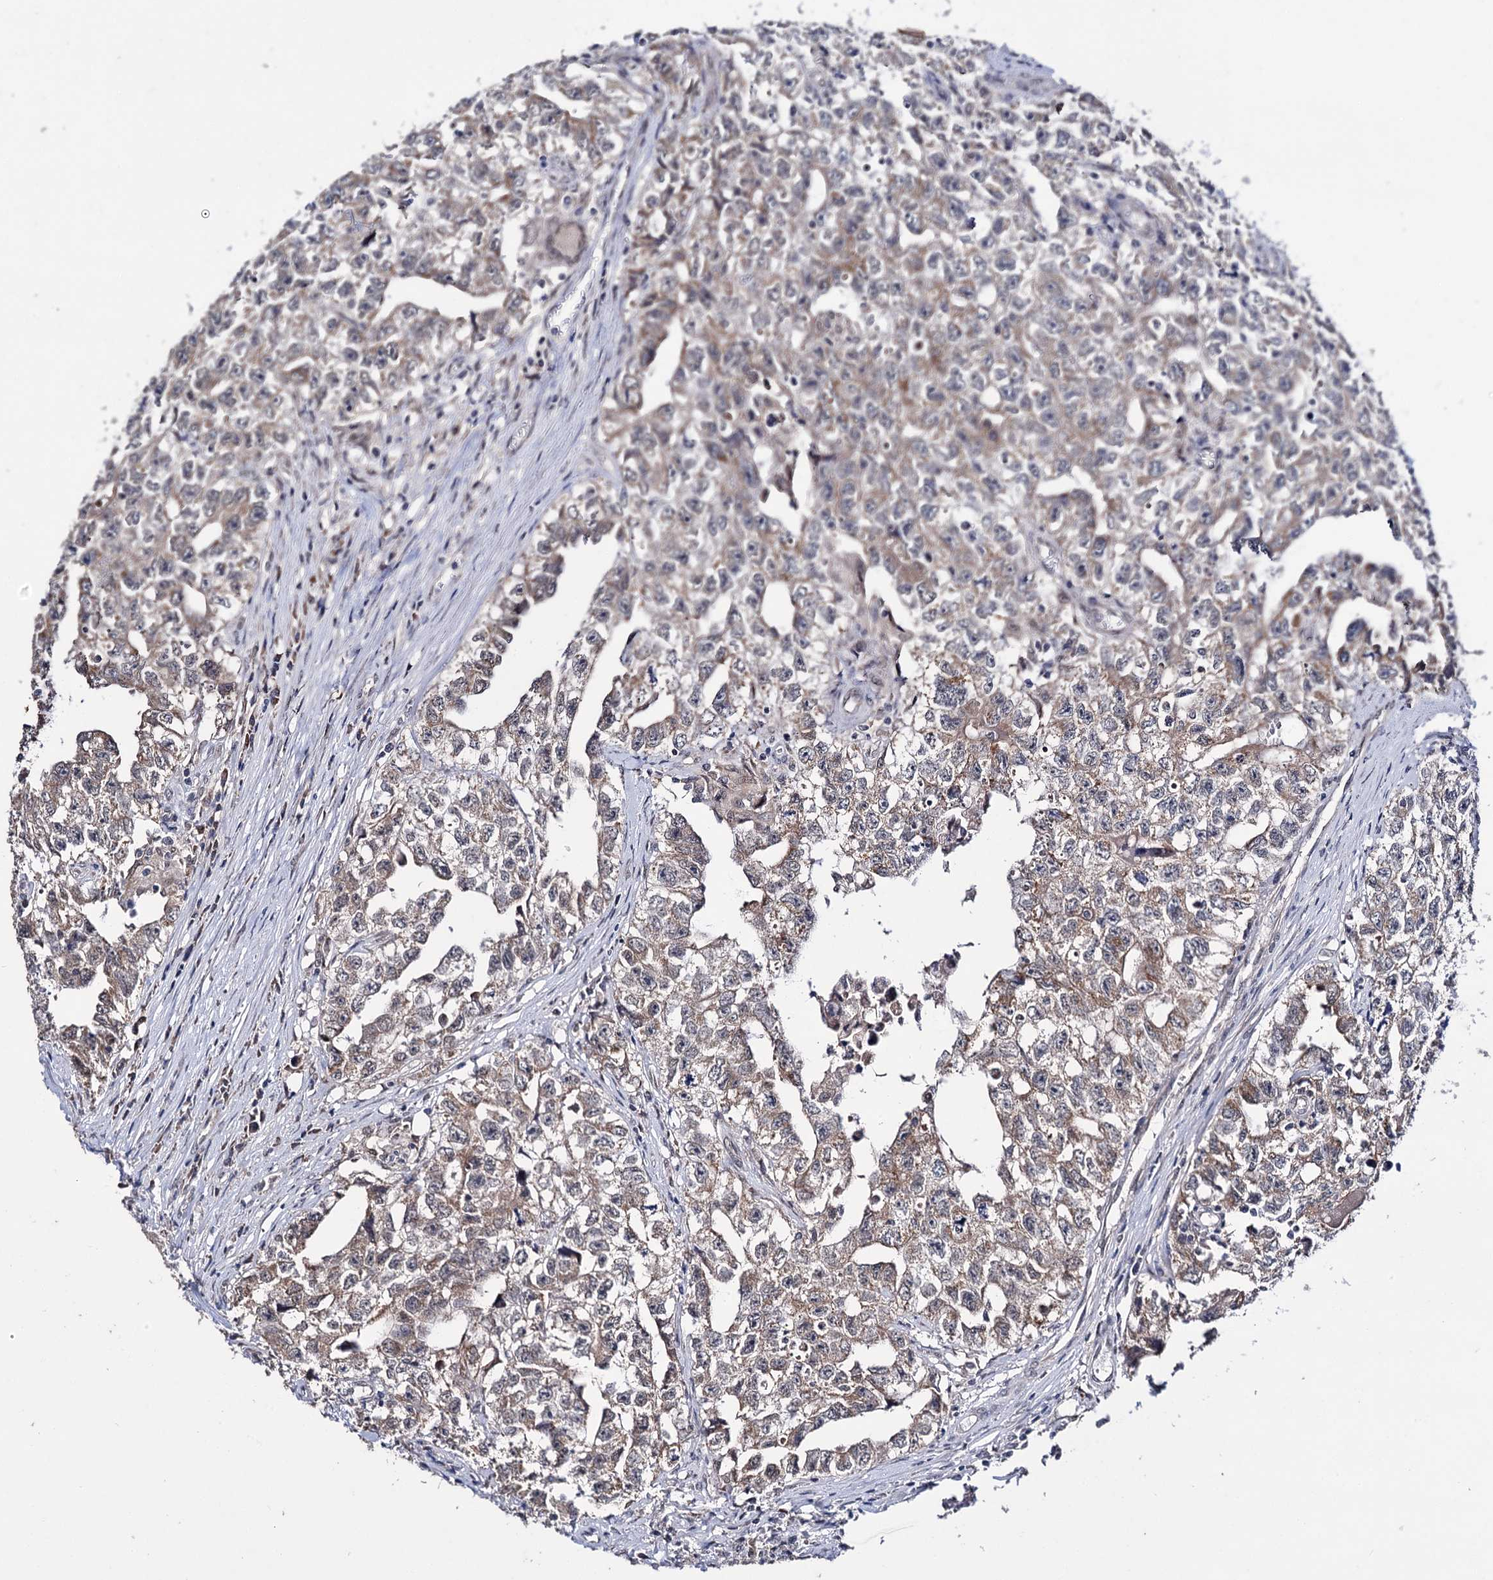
{"staining": {"intensity": "moderate", "quantity": ">75%", "location": "cytoplasmic/membranous"}, "tissue": "testis cancer", "cell_type": "Tumor cells", "image_type": "cancer", "snomed": [{"axis": "morphology", "description": "Seminoma, NOS"}, {"axis": "morphology", "description": "Carcinoma, Embryonal, NOS"}, {"axis": "topography", "description": "Testis"}], "caption": "DAB (3,3'-diaminobenzidine) immunohistochemical staining of testis cancer (seminoma) shows moderate cytoplasmic/membranous protein expression in approximately >75% of tumor cells.", "gene": "CLPB", "patient": {"sex": "male", "age": 43}}